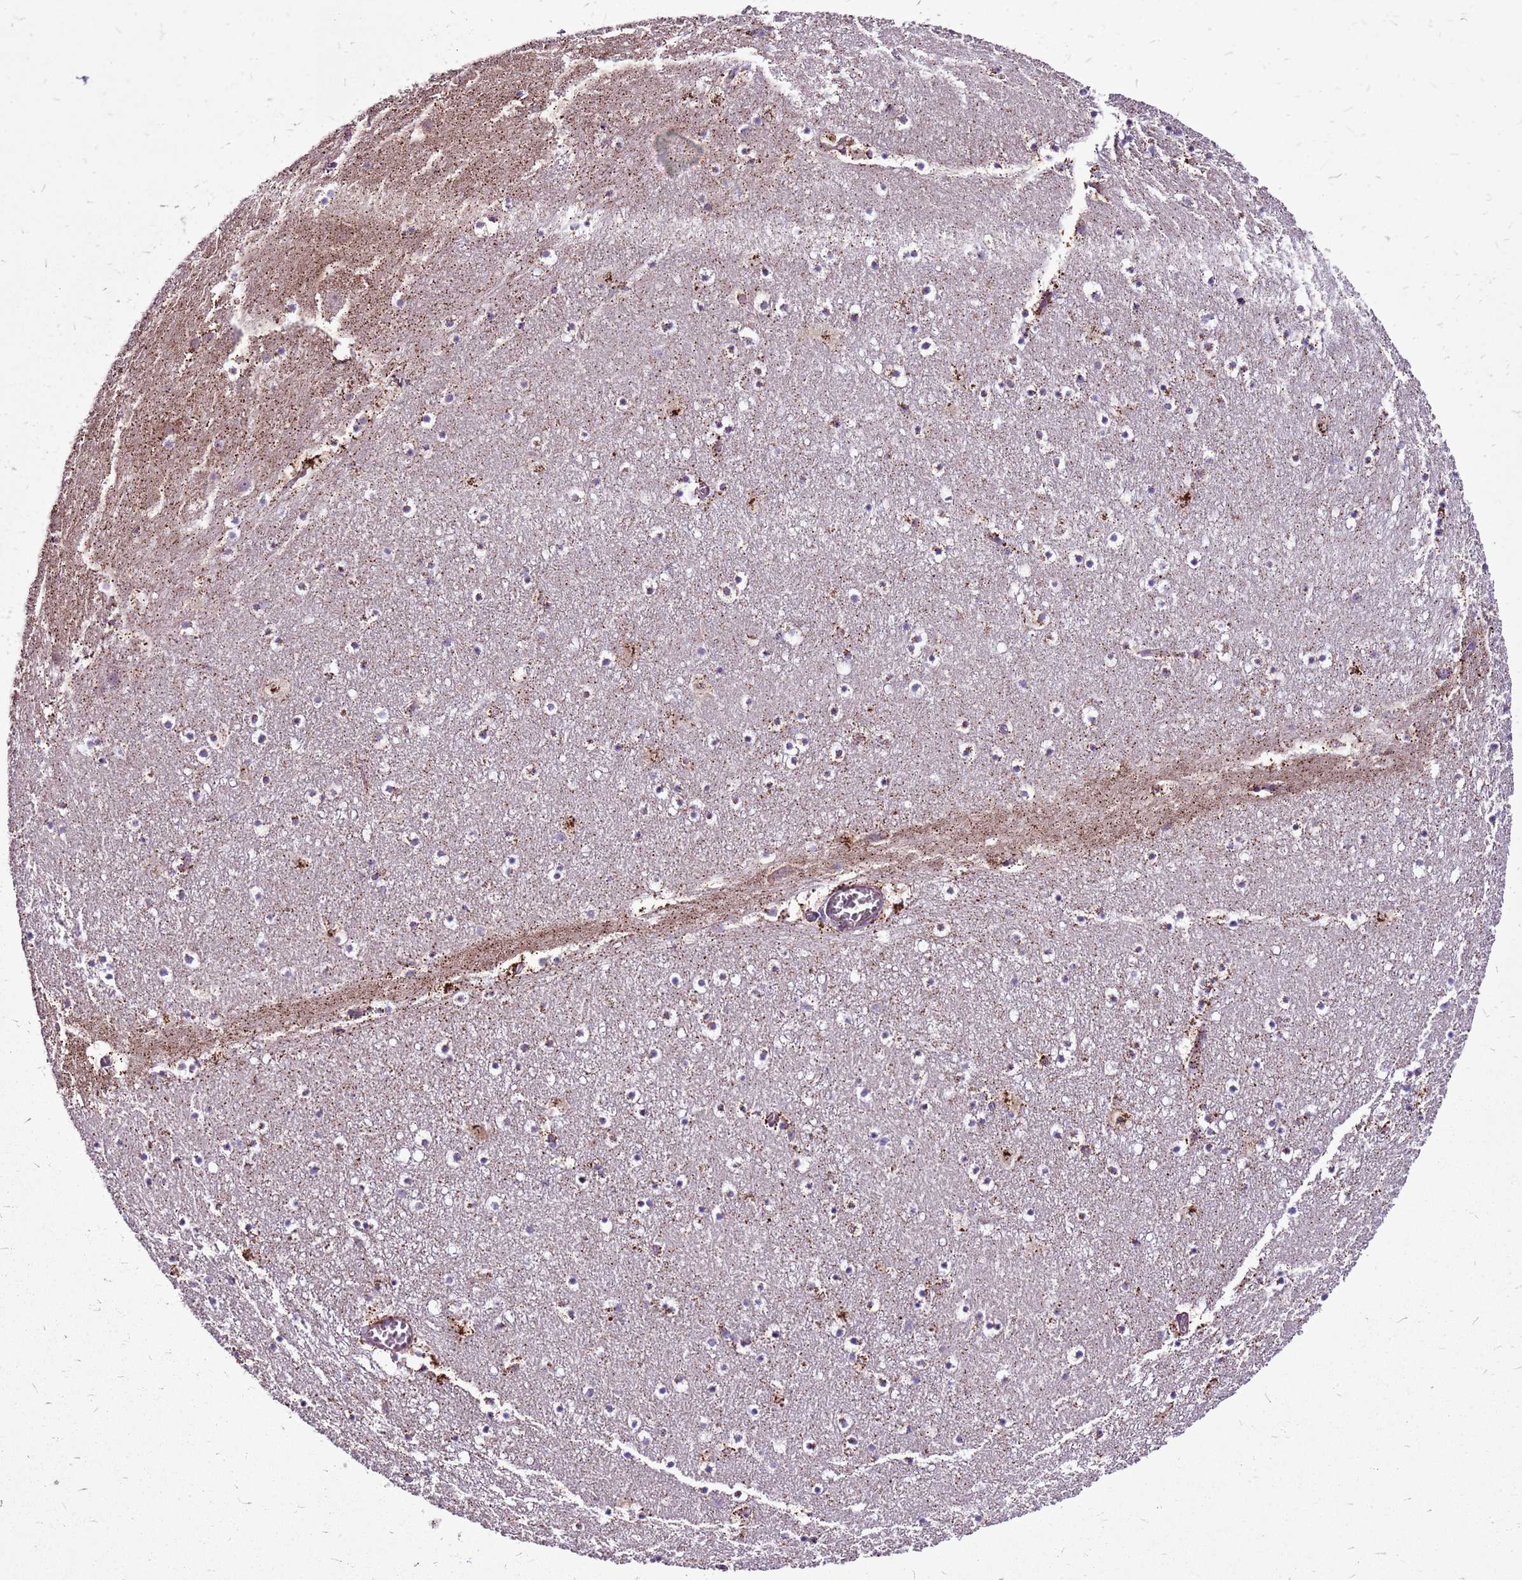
{"staining": {"intensity": "moderate", "quantity": "<25%", "location": "cytoplasmic/membranous"}, "tissue": "caudate", "cell_type": "Glial cells", "image_type": "normal", "snomed": [{"axis": "morphology", "description": "Normal tissue, NOS"}, {"axis": "topography", "description": "Lateral ventricle wall"}], "caption": "This photomicrograph displays immunohistochemistry (IHC) staining of normal human caudate, with low moderate cytoplasmic/membranous positivity in approximately <25% of glial cells.", "gene": "GCDH", "patient": {"sex": "male", "age": 45}}